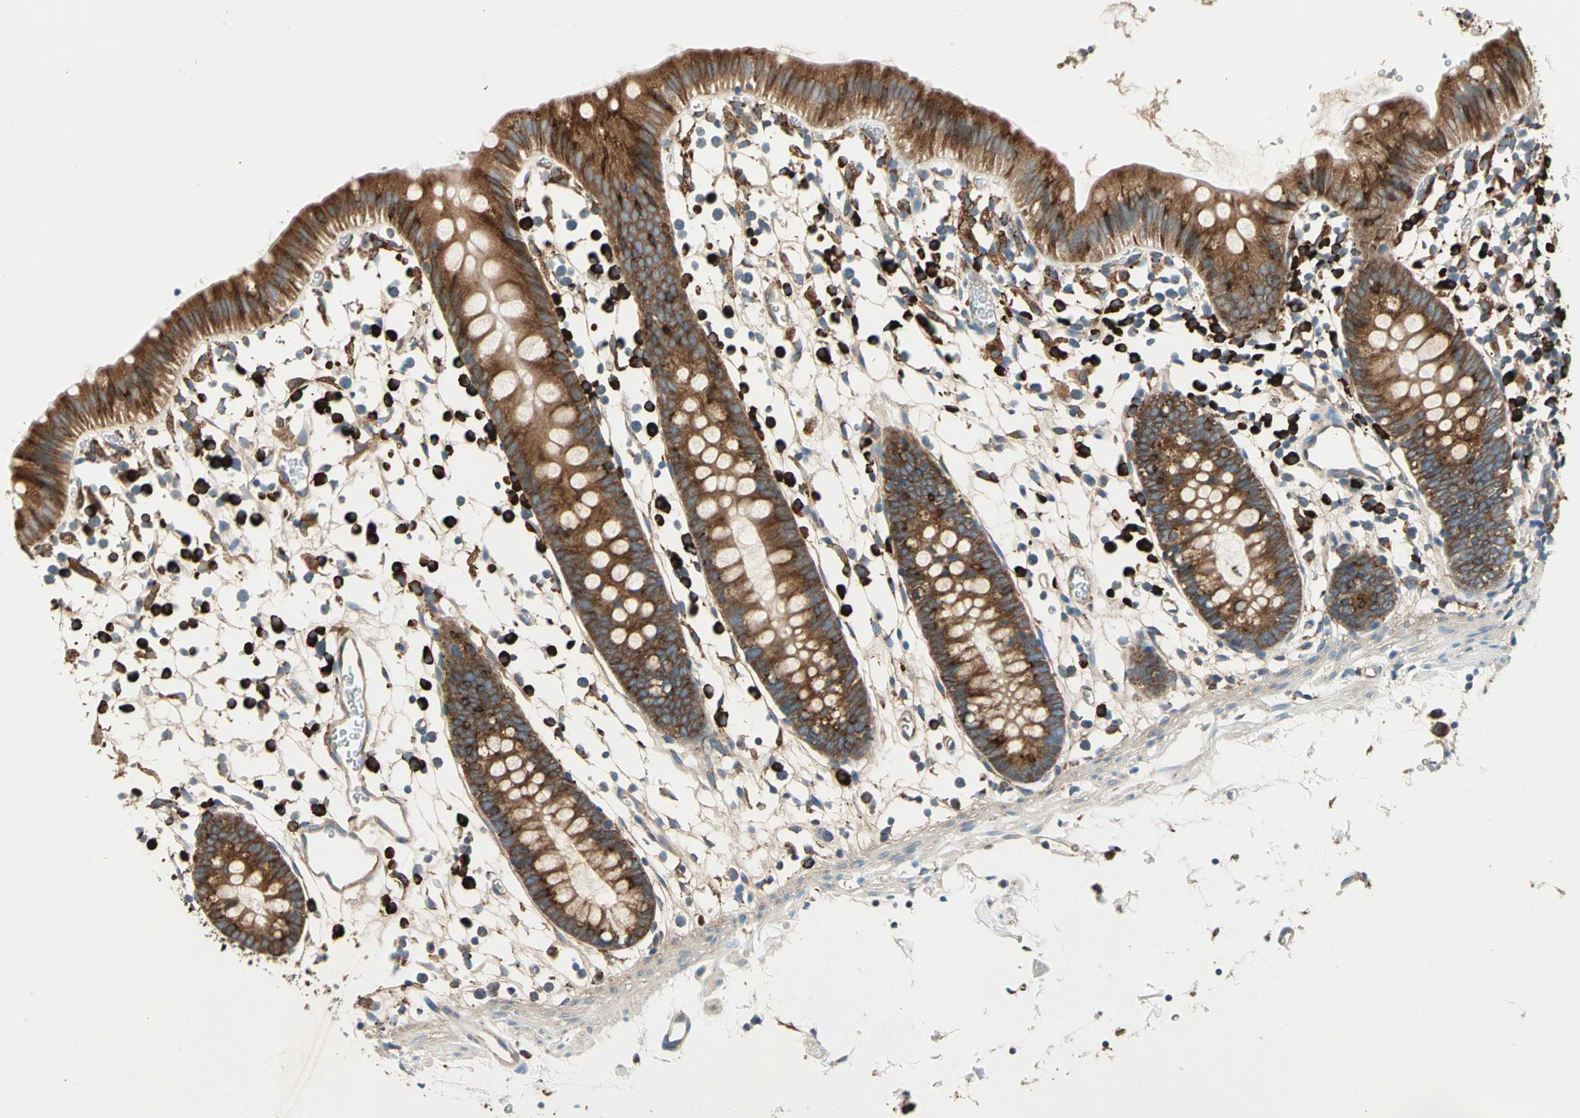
{"staining": {"intensity": "weak", "quantity": ">75%", "location": "cytoplasmic/membranous"}, "tissue": "colon", "cell_type": "Endothelial cells", "image_type": "normal", "snomed": [{"axis": "morphology", "description": "Normal tissue, NOS"}, {"axis": "topography", "description": "Colon"}], "caption": "A brown stain labels weak cytoplasmic/membranous positivity of a protein in endothelial cells of unremarkable colon. The protein is stained brown, and the nuclei are stained in blue (DAB (3,3'-diaminobenzidine) IHC with brightfield microscopy, high magnification).", "gene": "PDIA4", "patient": {"sex": "male", "age": 14}}